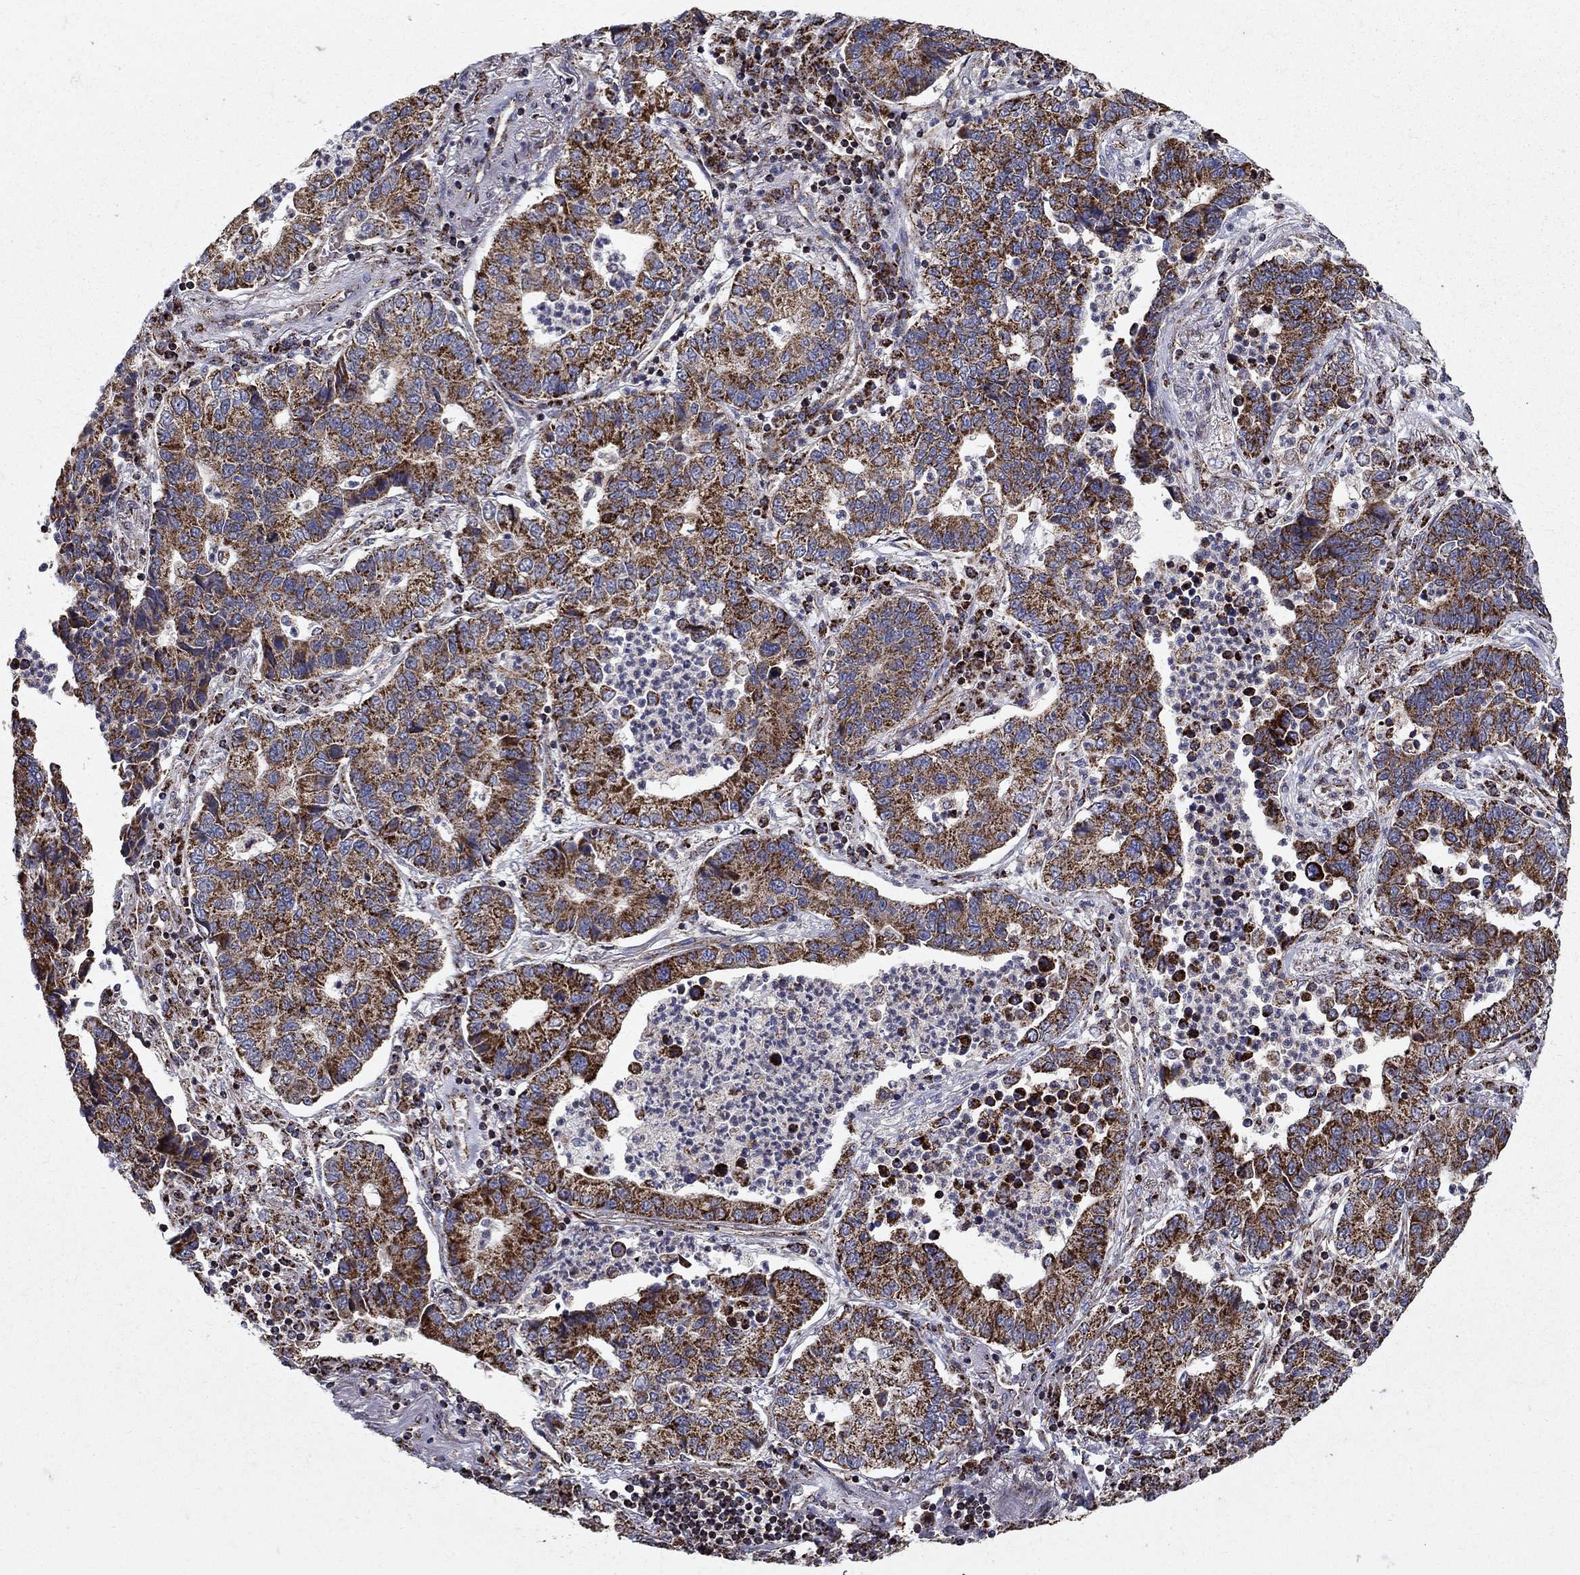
{"staining": {"intensity": "strong", "quantity": "25%-75%", "location": "cytoplasmic/membranous"}, "tissue": "lung cancer", "cell_type": "Tumor cells", "image_type": "cancer", "snomed": [{"axis": "morphology", "description": "Adenocarcinoma, NOS"}, {"axis": "topography", "description": "Lung"}], "caption": "Protein expression analysis of lung adenocarcinoma displays strong cytoplasmic/membranous expression in approximately 25%-75% of tumor cells.", "gene": "NDUFS8", "patient": {"sex": "female", "age": 57}}